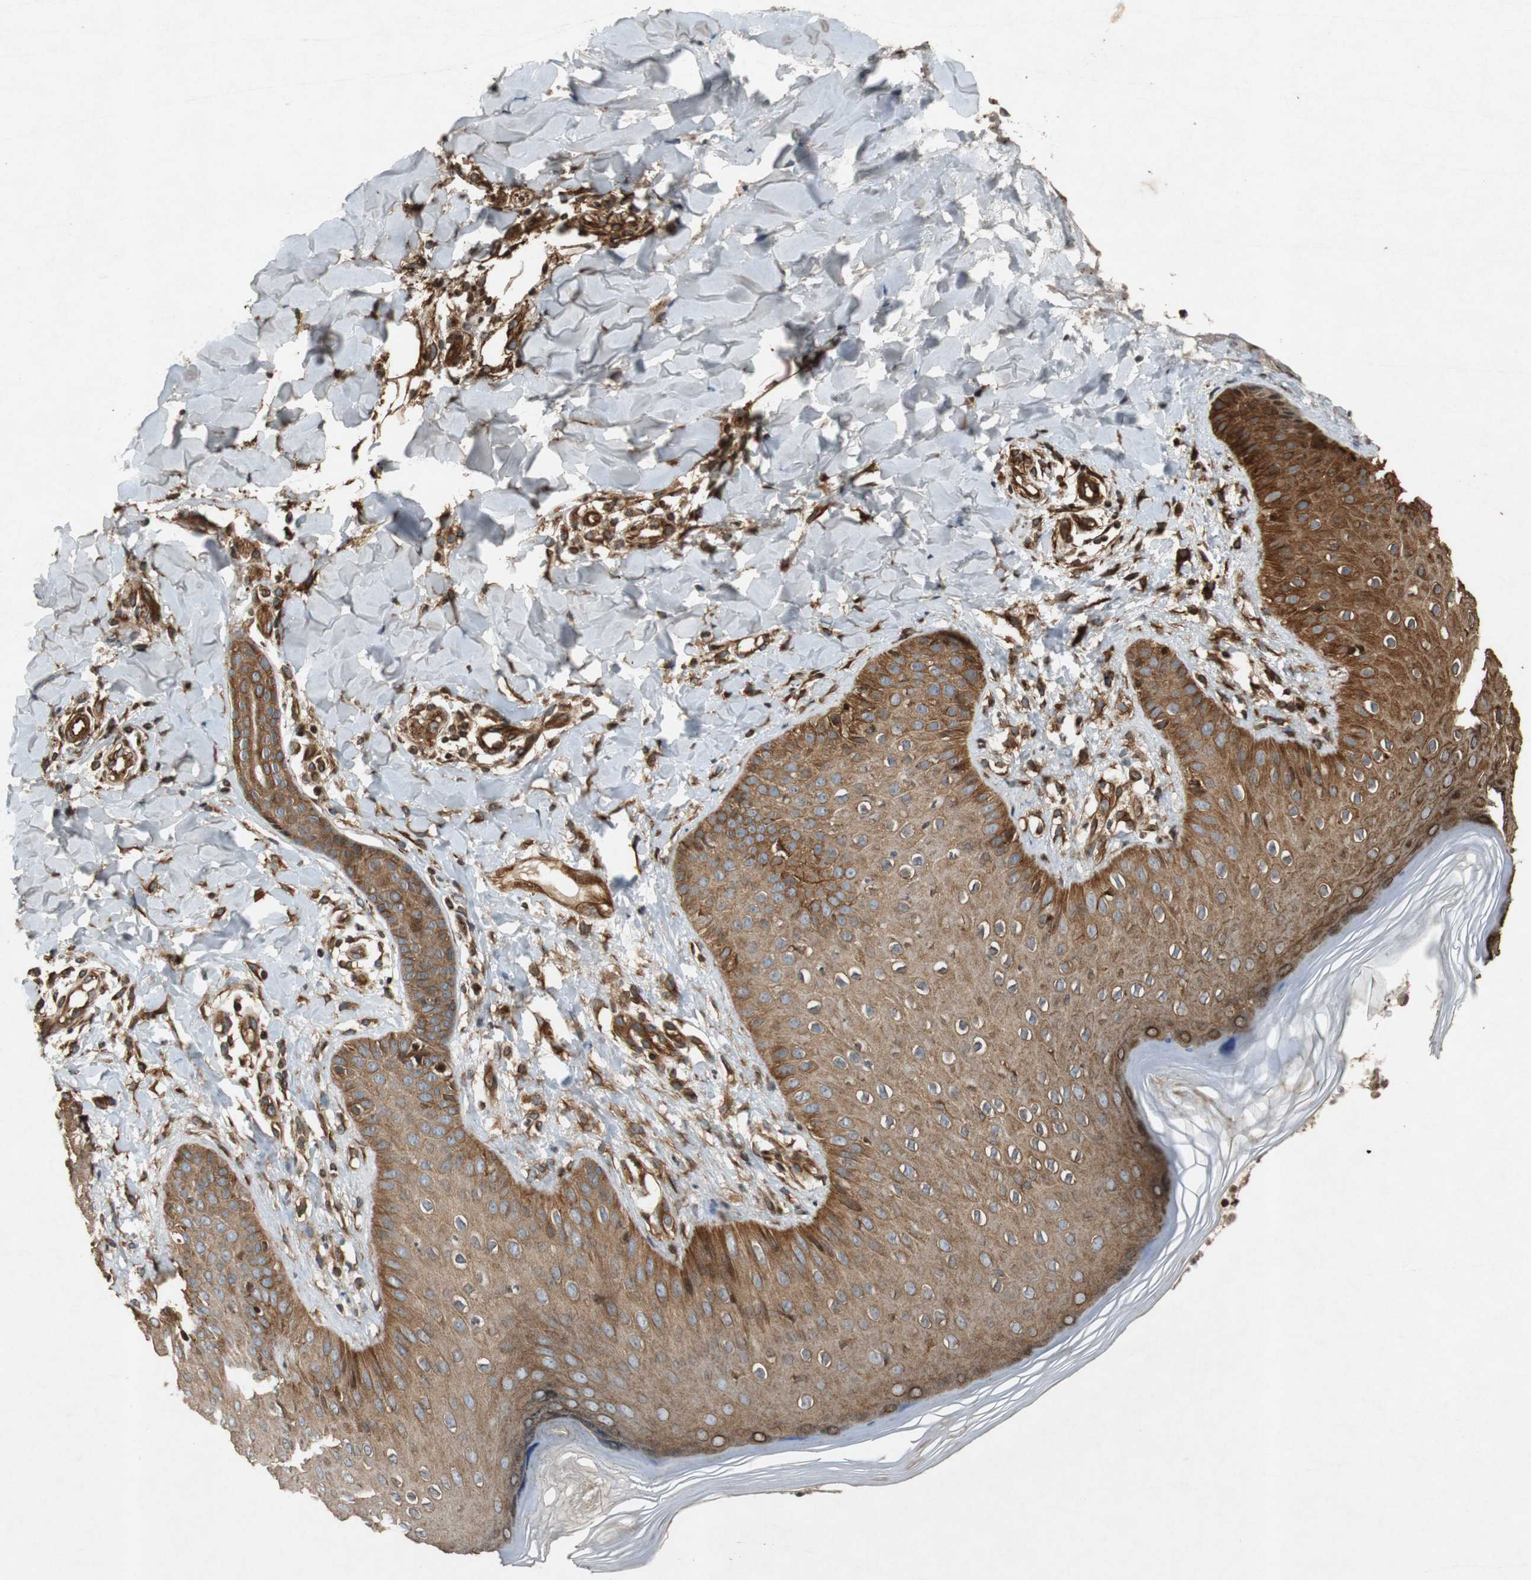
{"staining": {"intensity": "strong", "quantity": ">75%", "location": "cytoplasmic/membranous"}, "tissue": "skin", "cell_type": "Epidermal cells", "image_type": "normal", "snomed": [{"axis": "morphology", "description": "Normal tissue, NOS"}, {"axis": "morphology", "description": "Inflammation, NOS"}, {"axis": "topography", "description": "Soft tissue"}, {"axis": "topography", "description": "Anal"}], "caption": "A high amount of strong cytoplasmic/membranous expression is seen in about >75% of epidermal cells in benign skin.", "gene": "TUBA4A", "patient": {"sex": "female", "age": 15}}